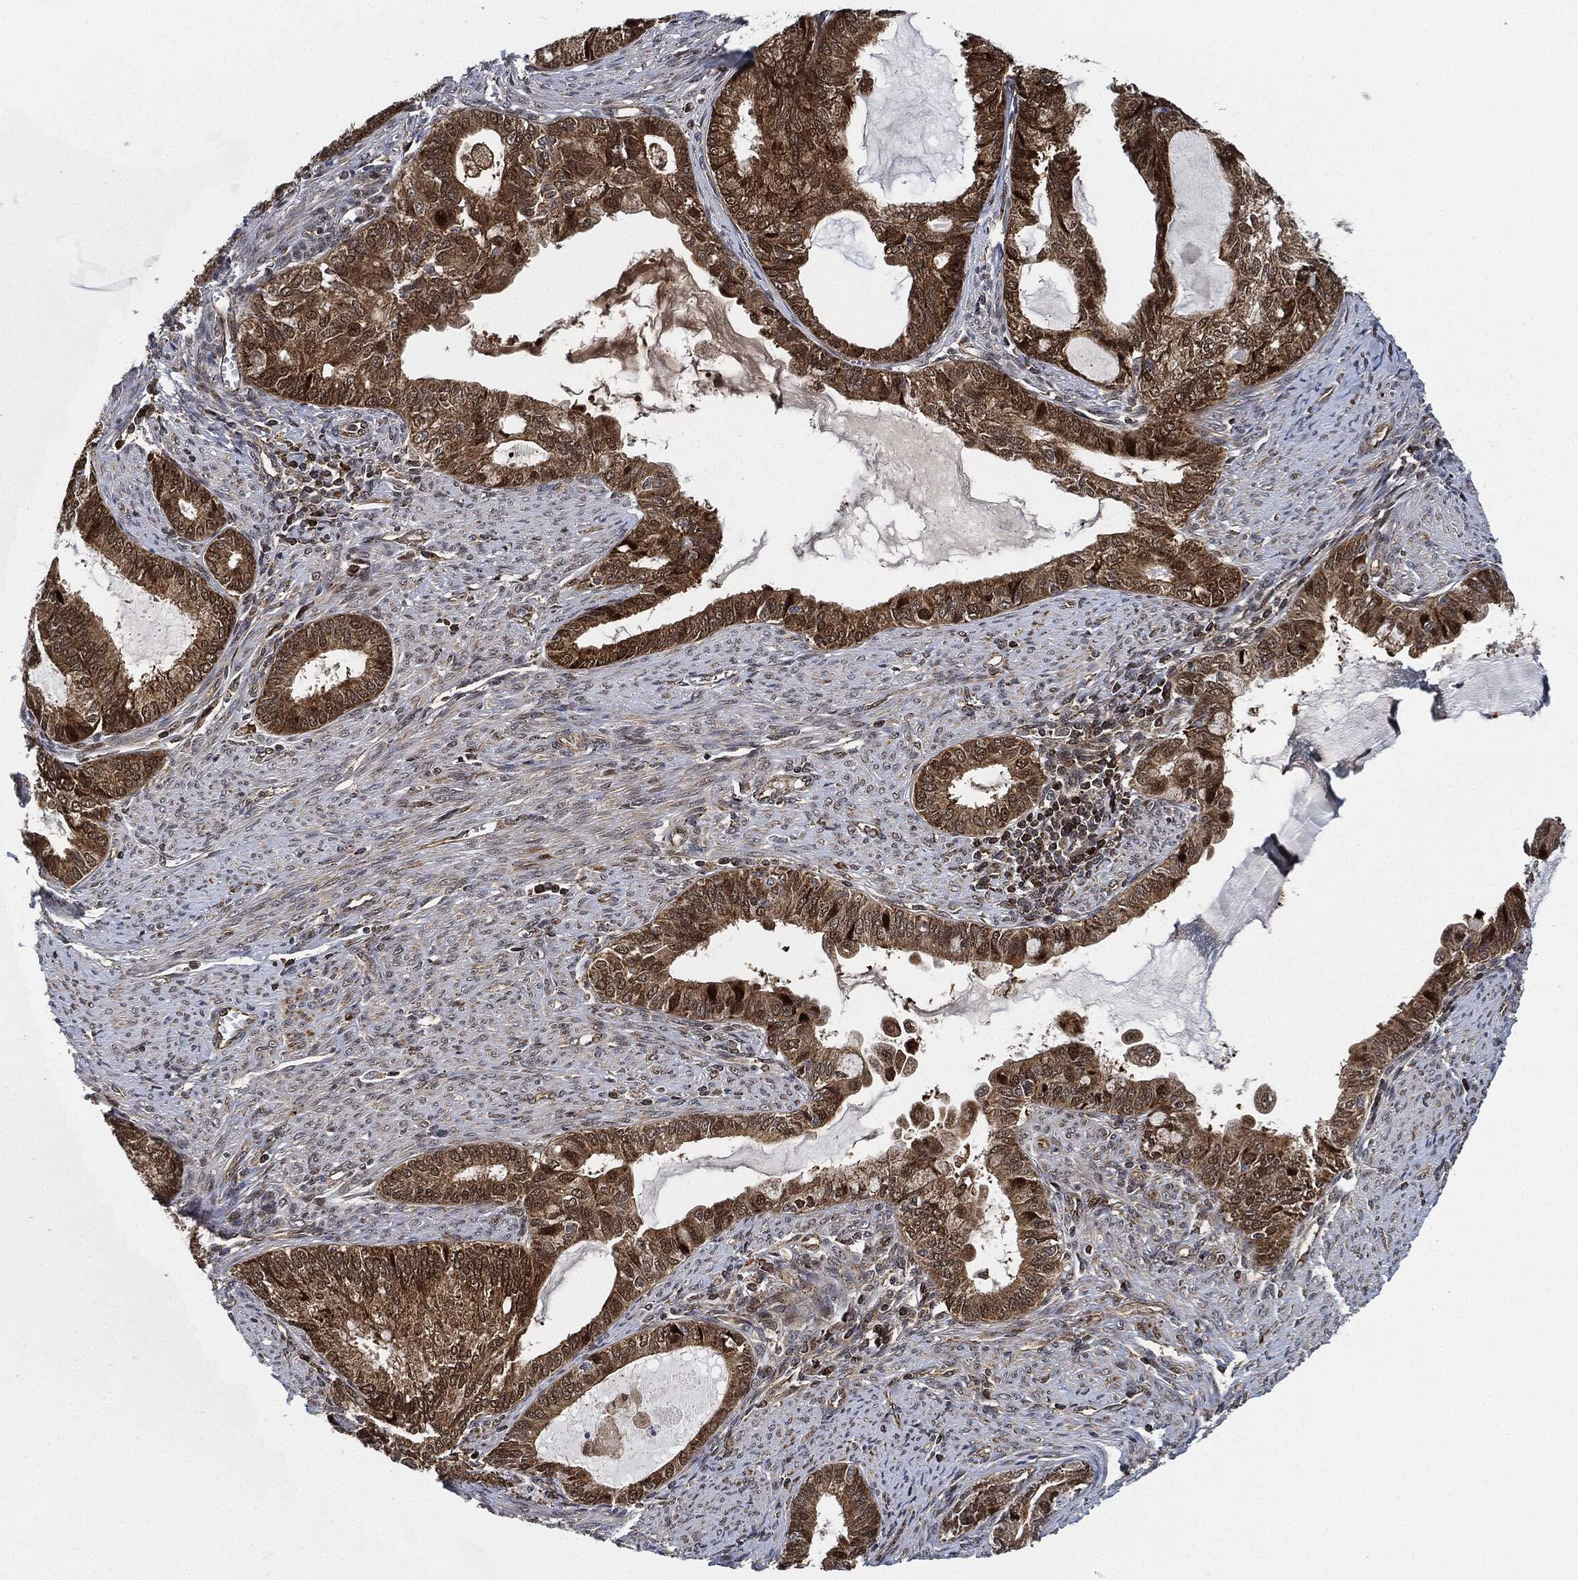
{"staining": {"intensity": "strong", "quantity": ">75%", "location": "cytoplasmic/membranous"}, "tissue": "endometrial cancer", "cell_type": "Tumor cells", "image_type": "cancer", "snomed": [{"axis": "morphology", "description": "Adenocarcinoma, NOS"}, {"axis": "topography", "description": "Endometrium"}], "caption": "Protein expression by immunohistochemistry demonstrates strong cytoplasmic/membranous staining in about >75% of tumor cells in endometrial cancer (adenocarcinoma).", "gene": "RNASEL", "patient": {"sex": "female", "age": 86}}